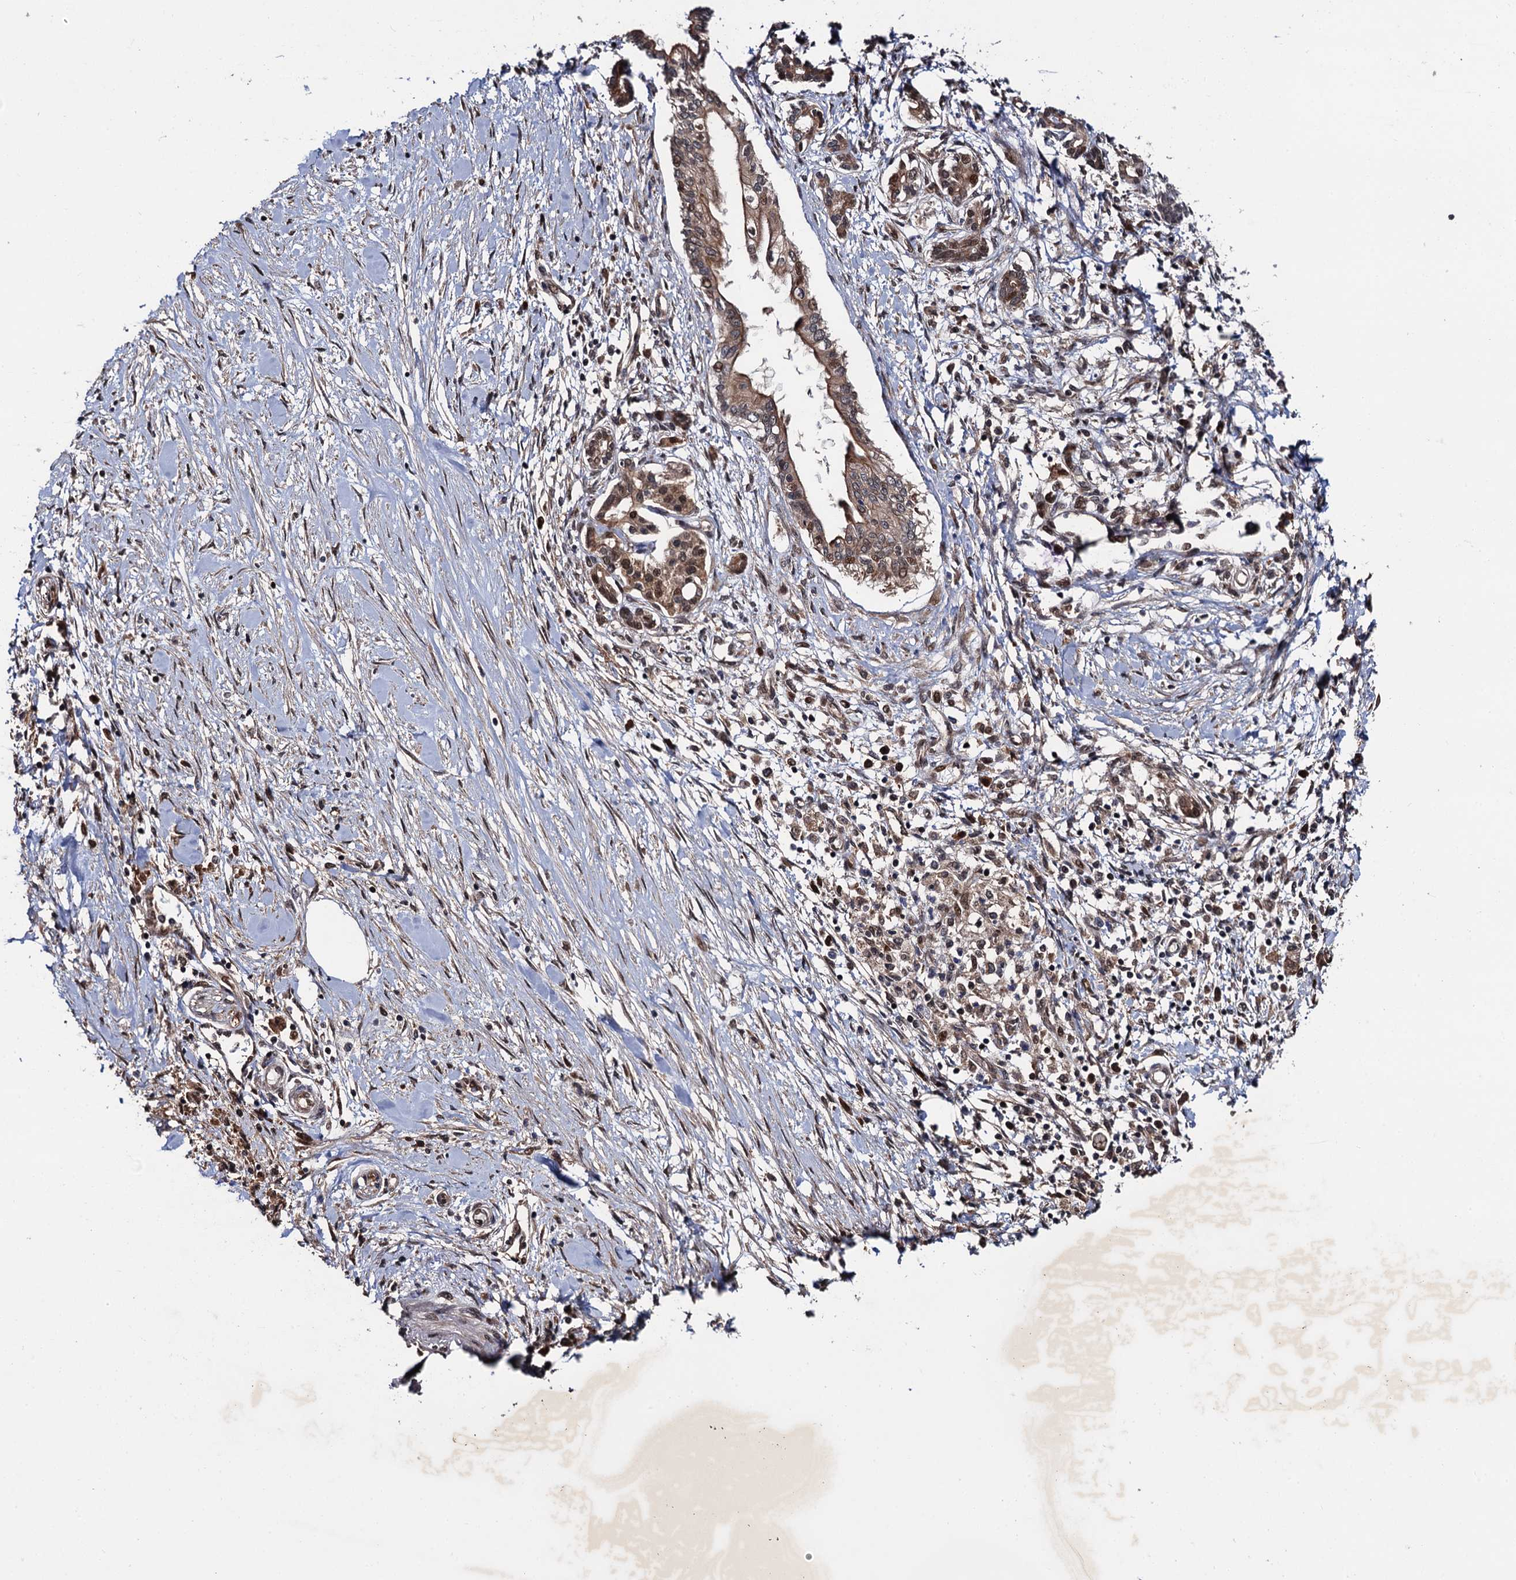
{"staining": {"intensity": "moderate", "quantity": ">75%", "location": "cytoplasmic/membranous"}, "tissue": "pancreatic cancer", "cell_type": "Tumor cells", "image_type": "cancer", "snomed": [{"axis": "morphology", "description": "Normal tissue, NOS"}, {"axis": "morphology", "description": "Adenocarcinoma, NOS"}, {"axis": "topography", "description": "Pancreas"}], "caption": "Protein staining displays moderate cytoplasmic/membranous positivity in approximately >75% of tumor cells in pancreatic cancer.", "gene": "CDC23", "patient": {"sex": "female", "age": 64}}